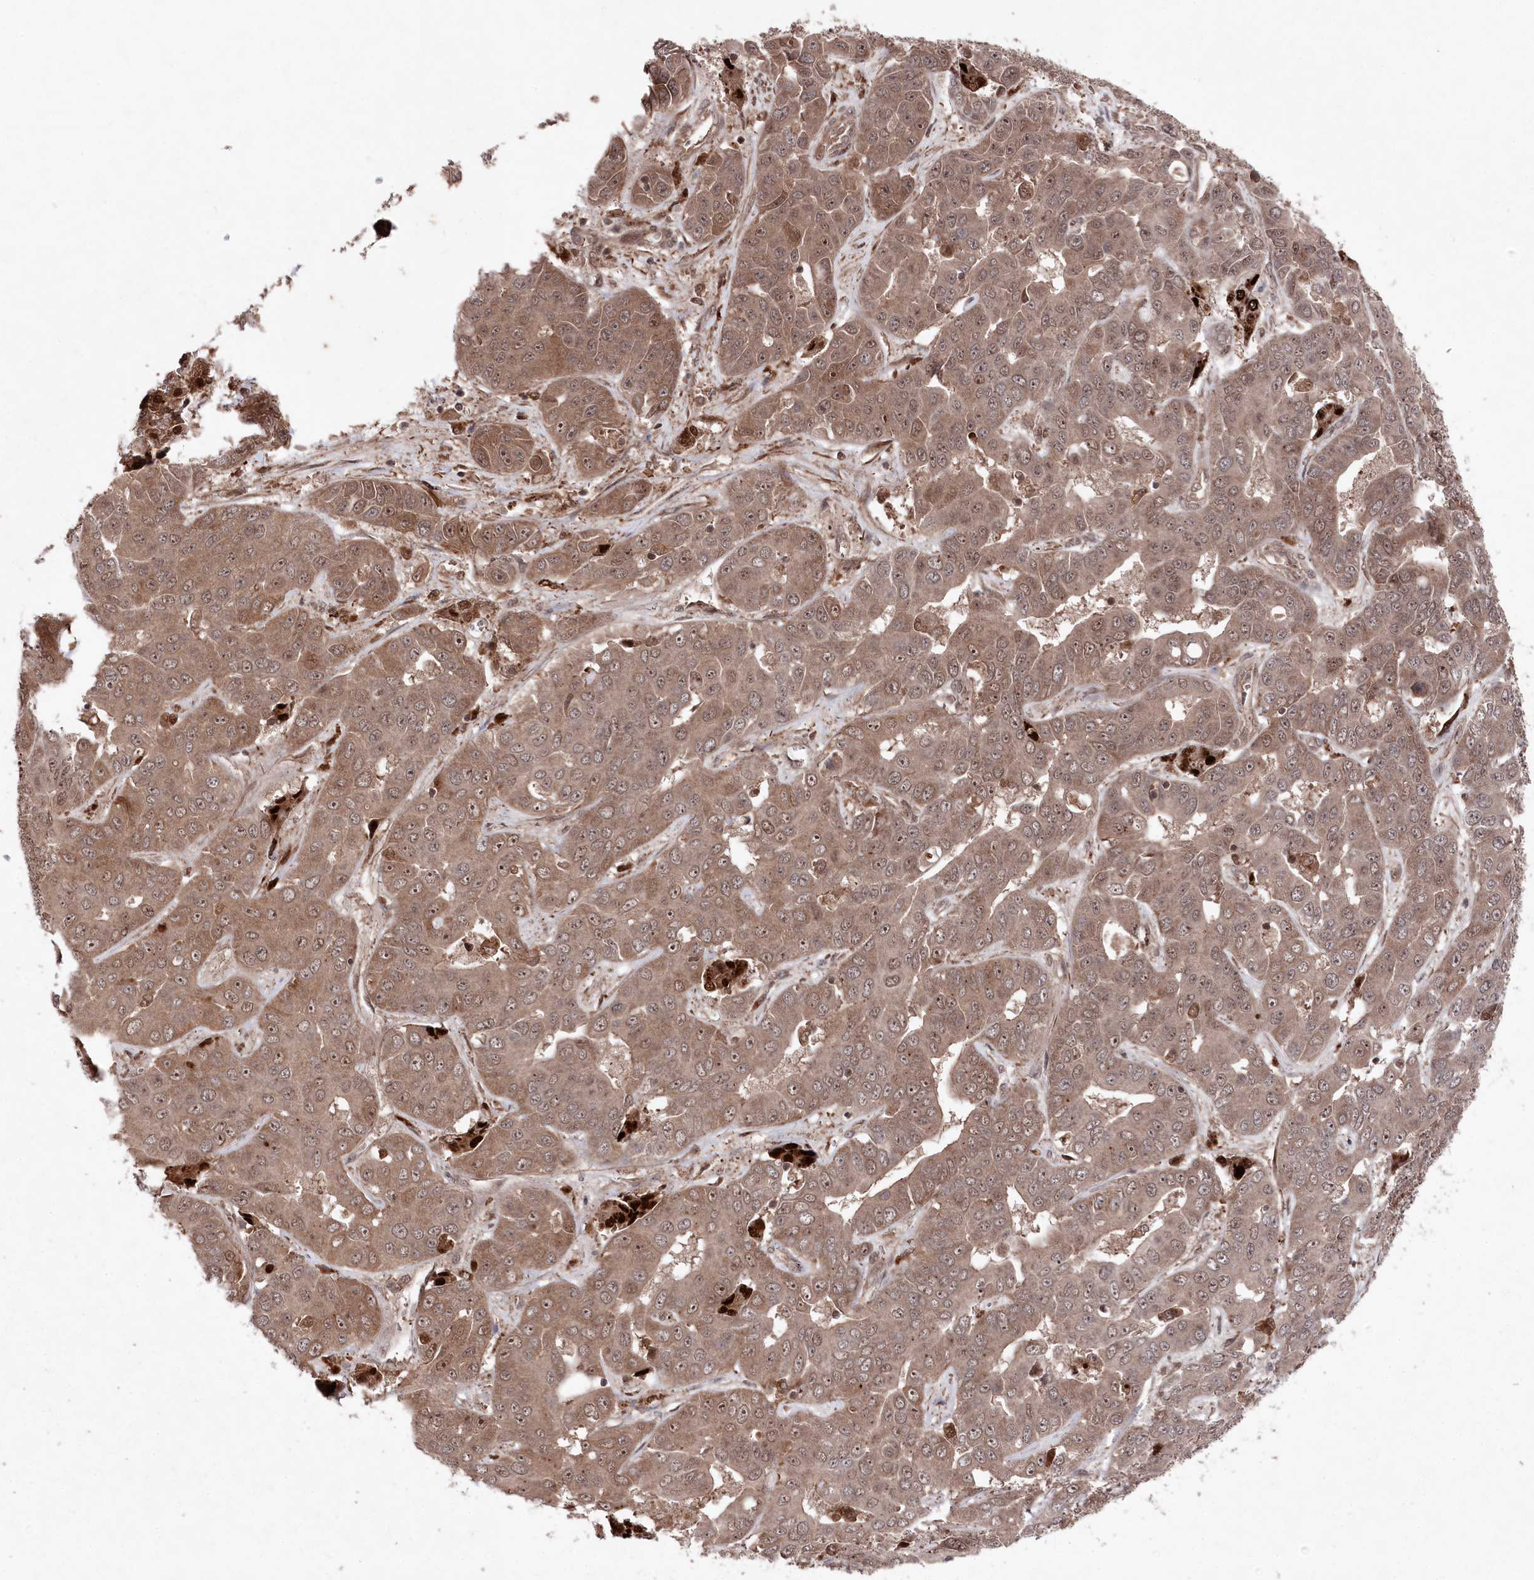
{"staining": {"intensity": "moderate", "quantity": ">75%", "location": "cytoplasmic/membranous,nuclear"}, "tissue": "liver cancer", "cell_type": "Tumor cells", "image_type": "cancer", "snomed": [{"axis": "morphology", "description": "Cholangiocarcinoma"}, {"axis": "topography", "description": "Liver"}], "caption": "Immunohistochemistry (IHC) of liver cancer (cholangiocarcinoma) displays medium levels of moderate cytoplasmic/membranous and nuclear positivity in about >75% of tumor cells.", "gene": "BORCS7", "patient": {"sex": "female", "age": 52}}